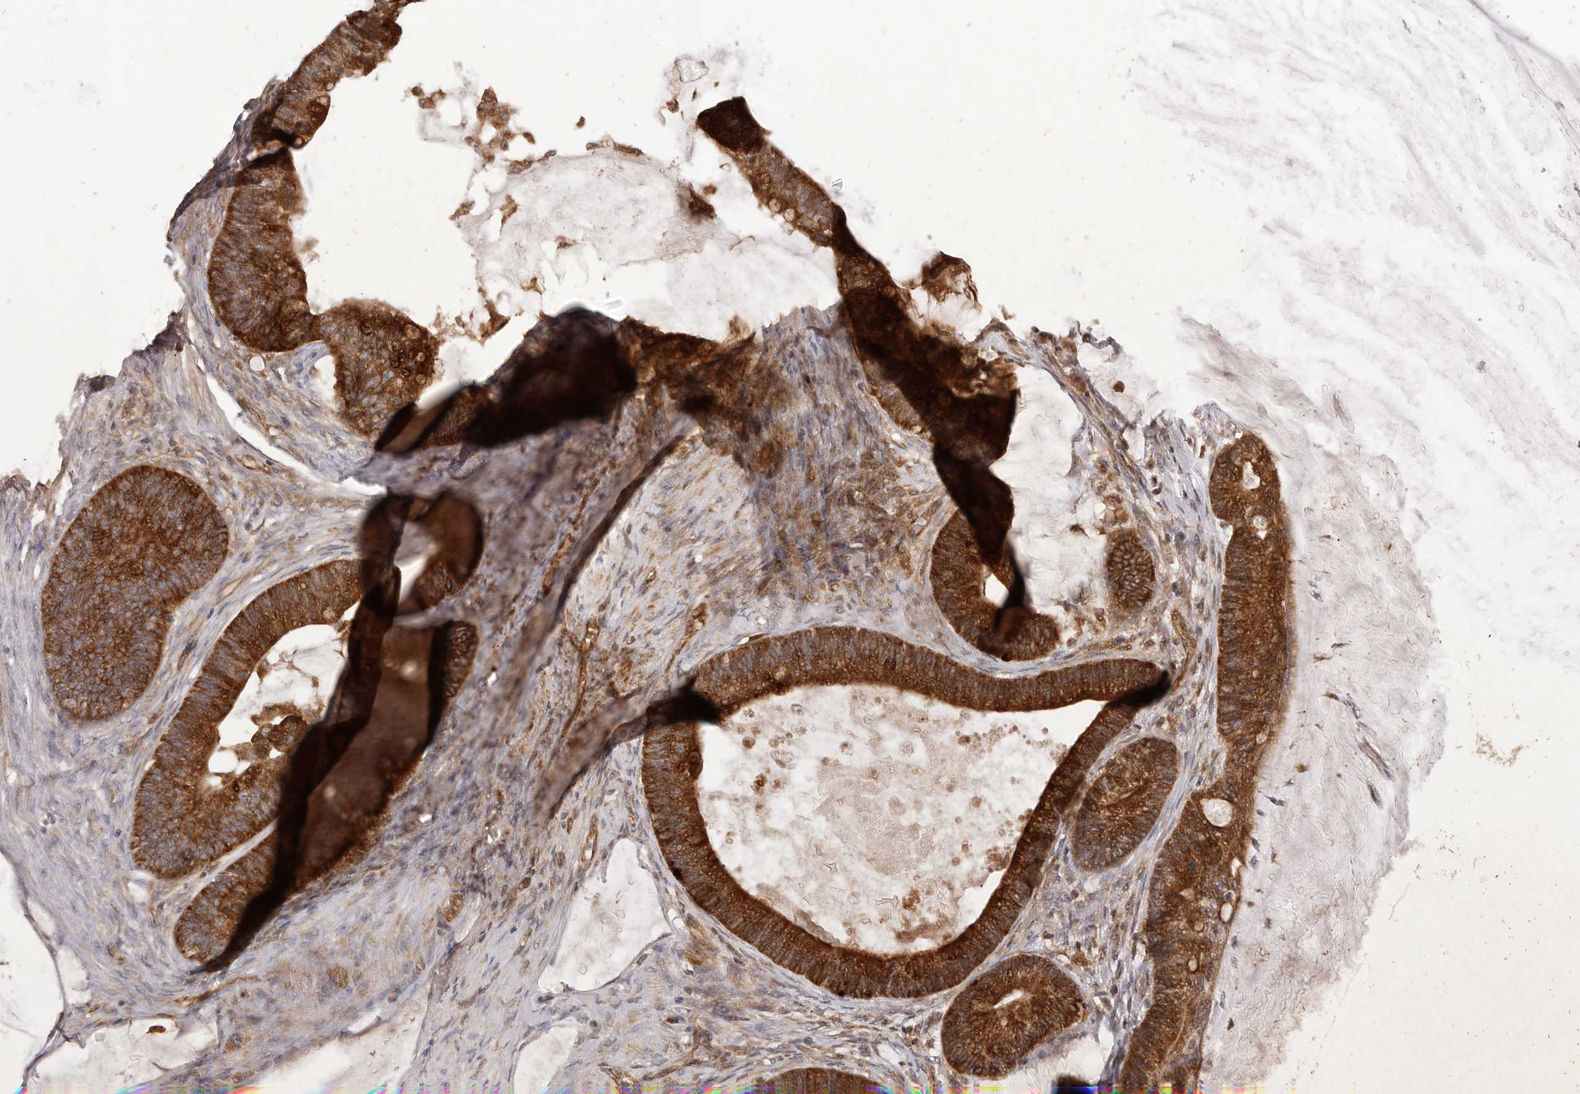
{"staining": {"intensity": "strong", "quantity": ">75%", "location": "cytoplasmic/membranous"}, "tissue": "ovarian cancer", "cell_type": "Tumor cells", "image_type": "cancer", "snomed": [{"axis": "morphology", "description": "Cystadenocarcinoma, serous, NOS"}, {"axis": "topography", "description": "Ovary"}], "caption": "IHC photomicrograph of neoplastic tissue: serous cystadenocarcinoma (ovarian) stained using immunohistochemistry (IHC) displays high levels of strong protein expression localized specifically in the cytoplasmic/membranous of tumor cells, appearing as a cytoplasmic/membranous brown color.", "gene": "QRSL1", "patient": {"sex": "female", "age": 44}}